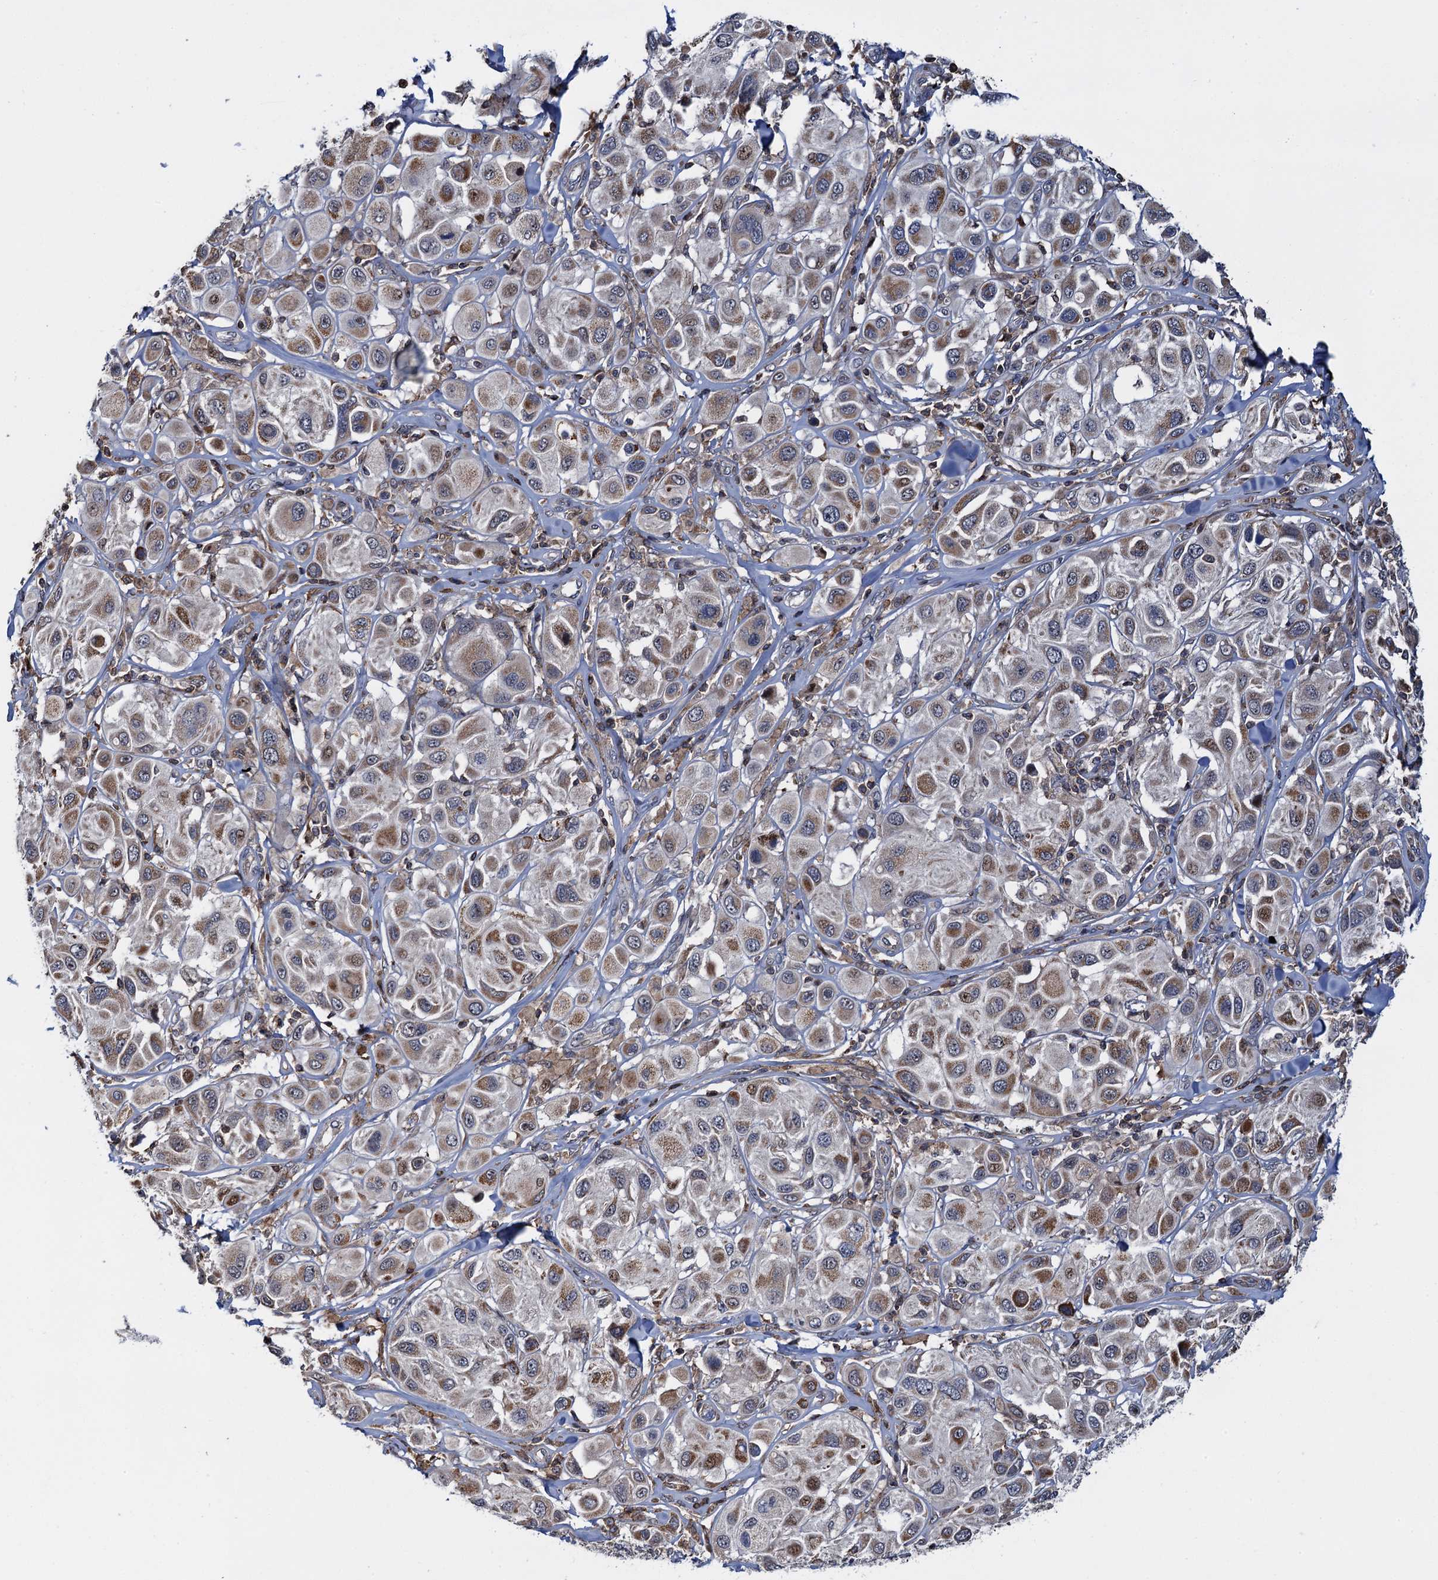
{"staining": {"intensity": "moderate", "quantity": ">75%", "location": "cytoplasmic/membranous"}, "tissue": "melanoma", "cell_type": "Tumor cells", "image_type": "cancer", "snomed": [{"axis": "morphology", "description": "Malignant melanoma, Metastatic site"}, {"axis": "topography", "description": "Skin"}], "caption": "IHC histopathology image of human malignant melanoma (metastatic site) stained for a protein (brown), which exhibits medium levels of moderate cytoplasmic/membranous expression in about >75% of tumor cells.", "gene": "CCDC102A", "patient": {"sex": "male", "age": 41}}